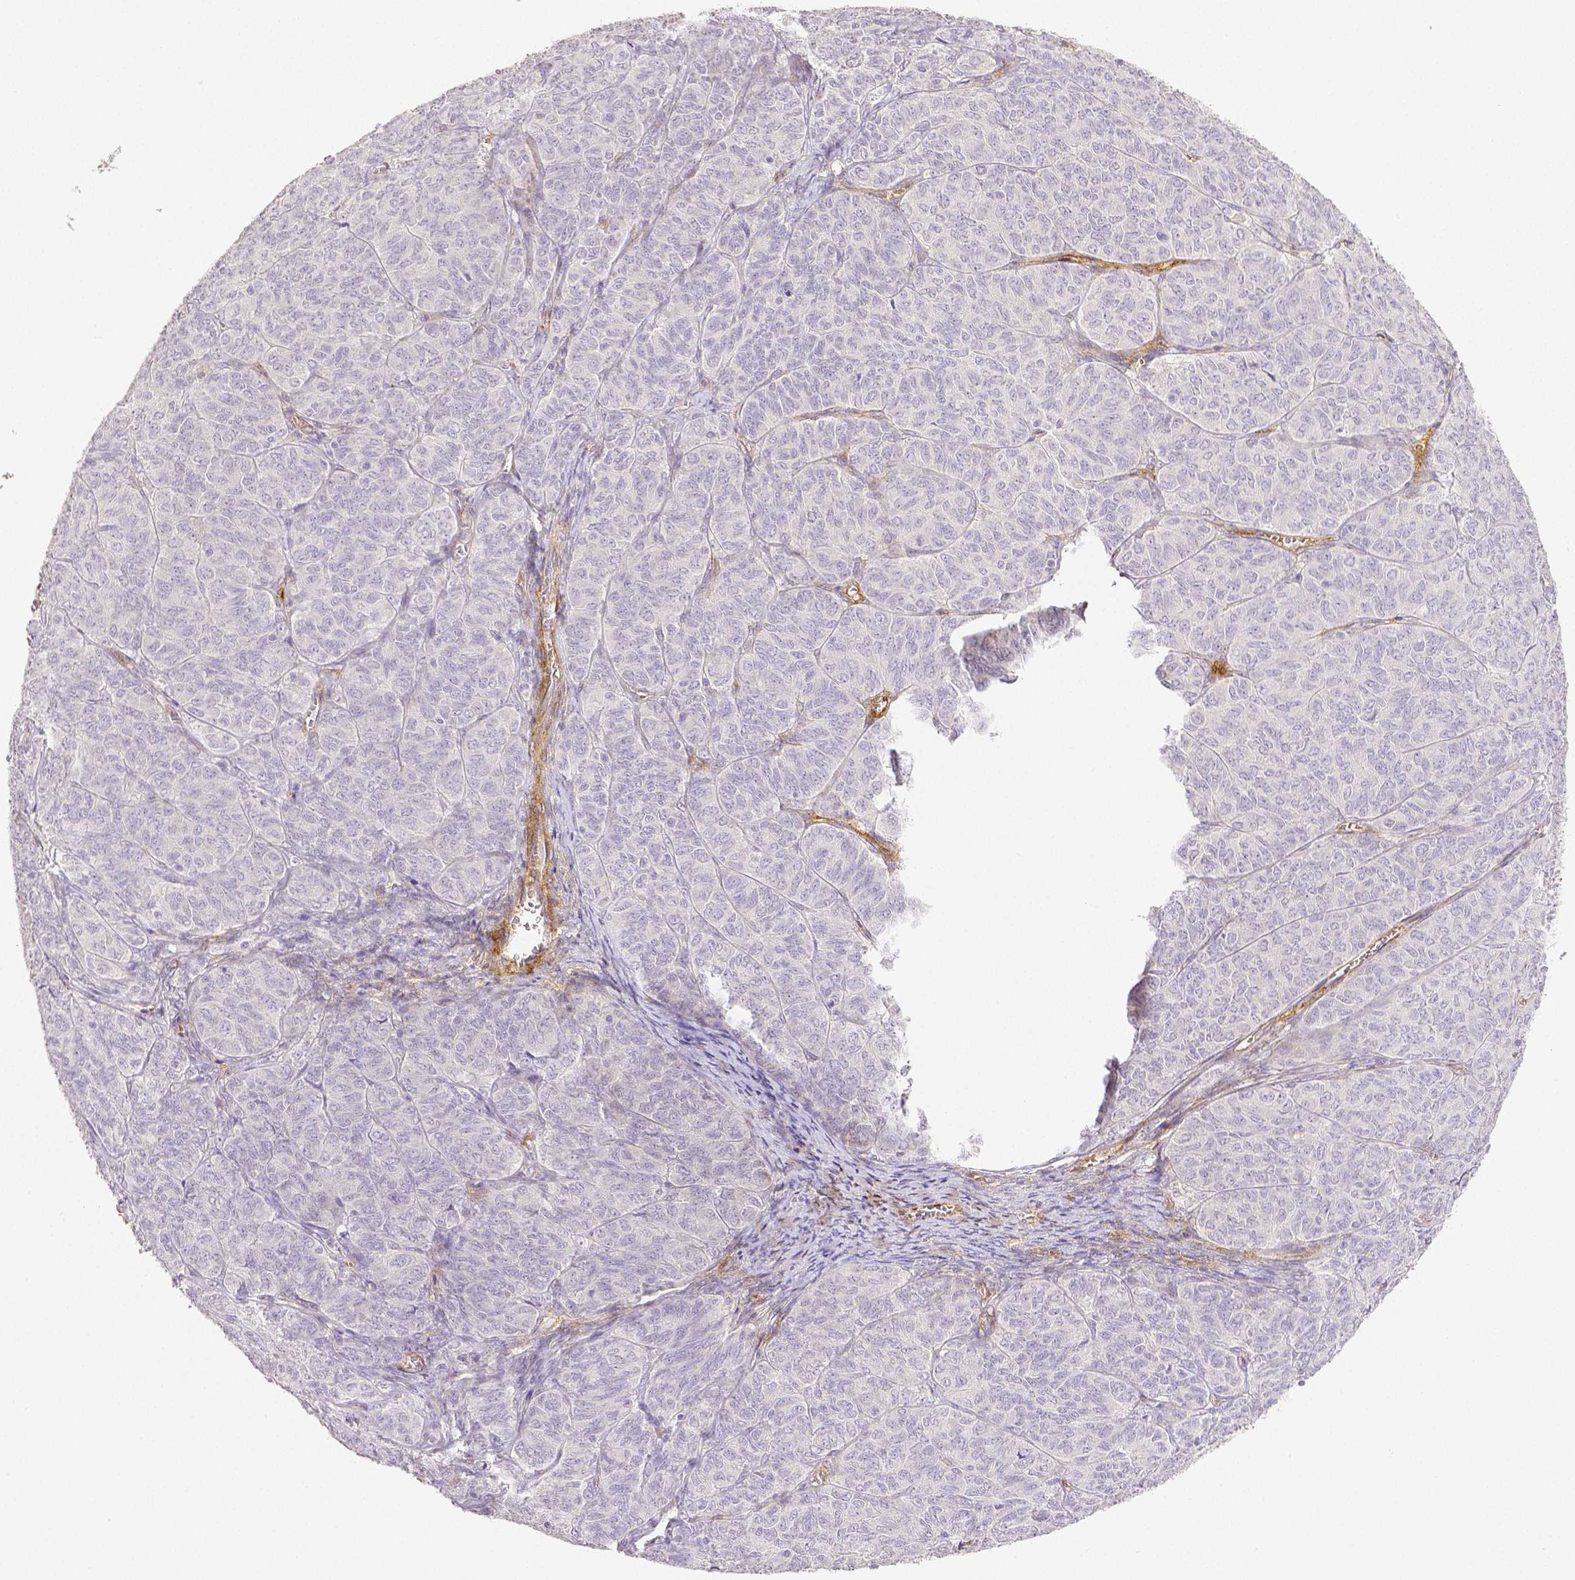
{"staining": {"intensity": "negative", "quantity": "none", "location": "none"}, "tissue": "ovarian cancer", "cell_type": "Tumor cells", "image_type": "cancer", "snomed": [{"axis": "morphology", "description": "Carcinoma, endometroid"}, {"axis": "topography", "description": "Ovary"}], "caption": "IHC image of neoplastic tissue: human ovarian cancer stained with DAB shows no significant protein positivity in tumor cells.", "gene": "THY1", "patient": {"sex": "female", "age": 80}}